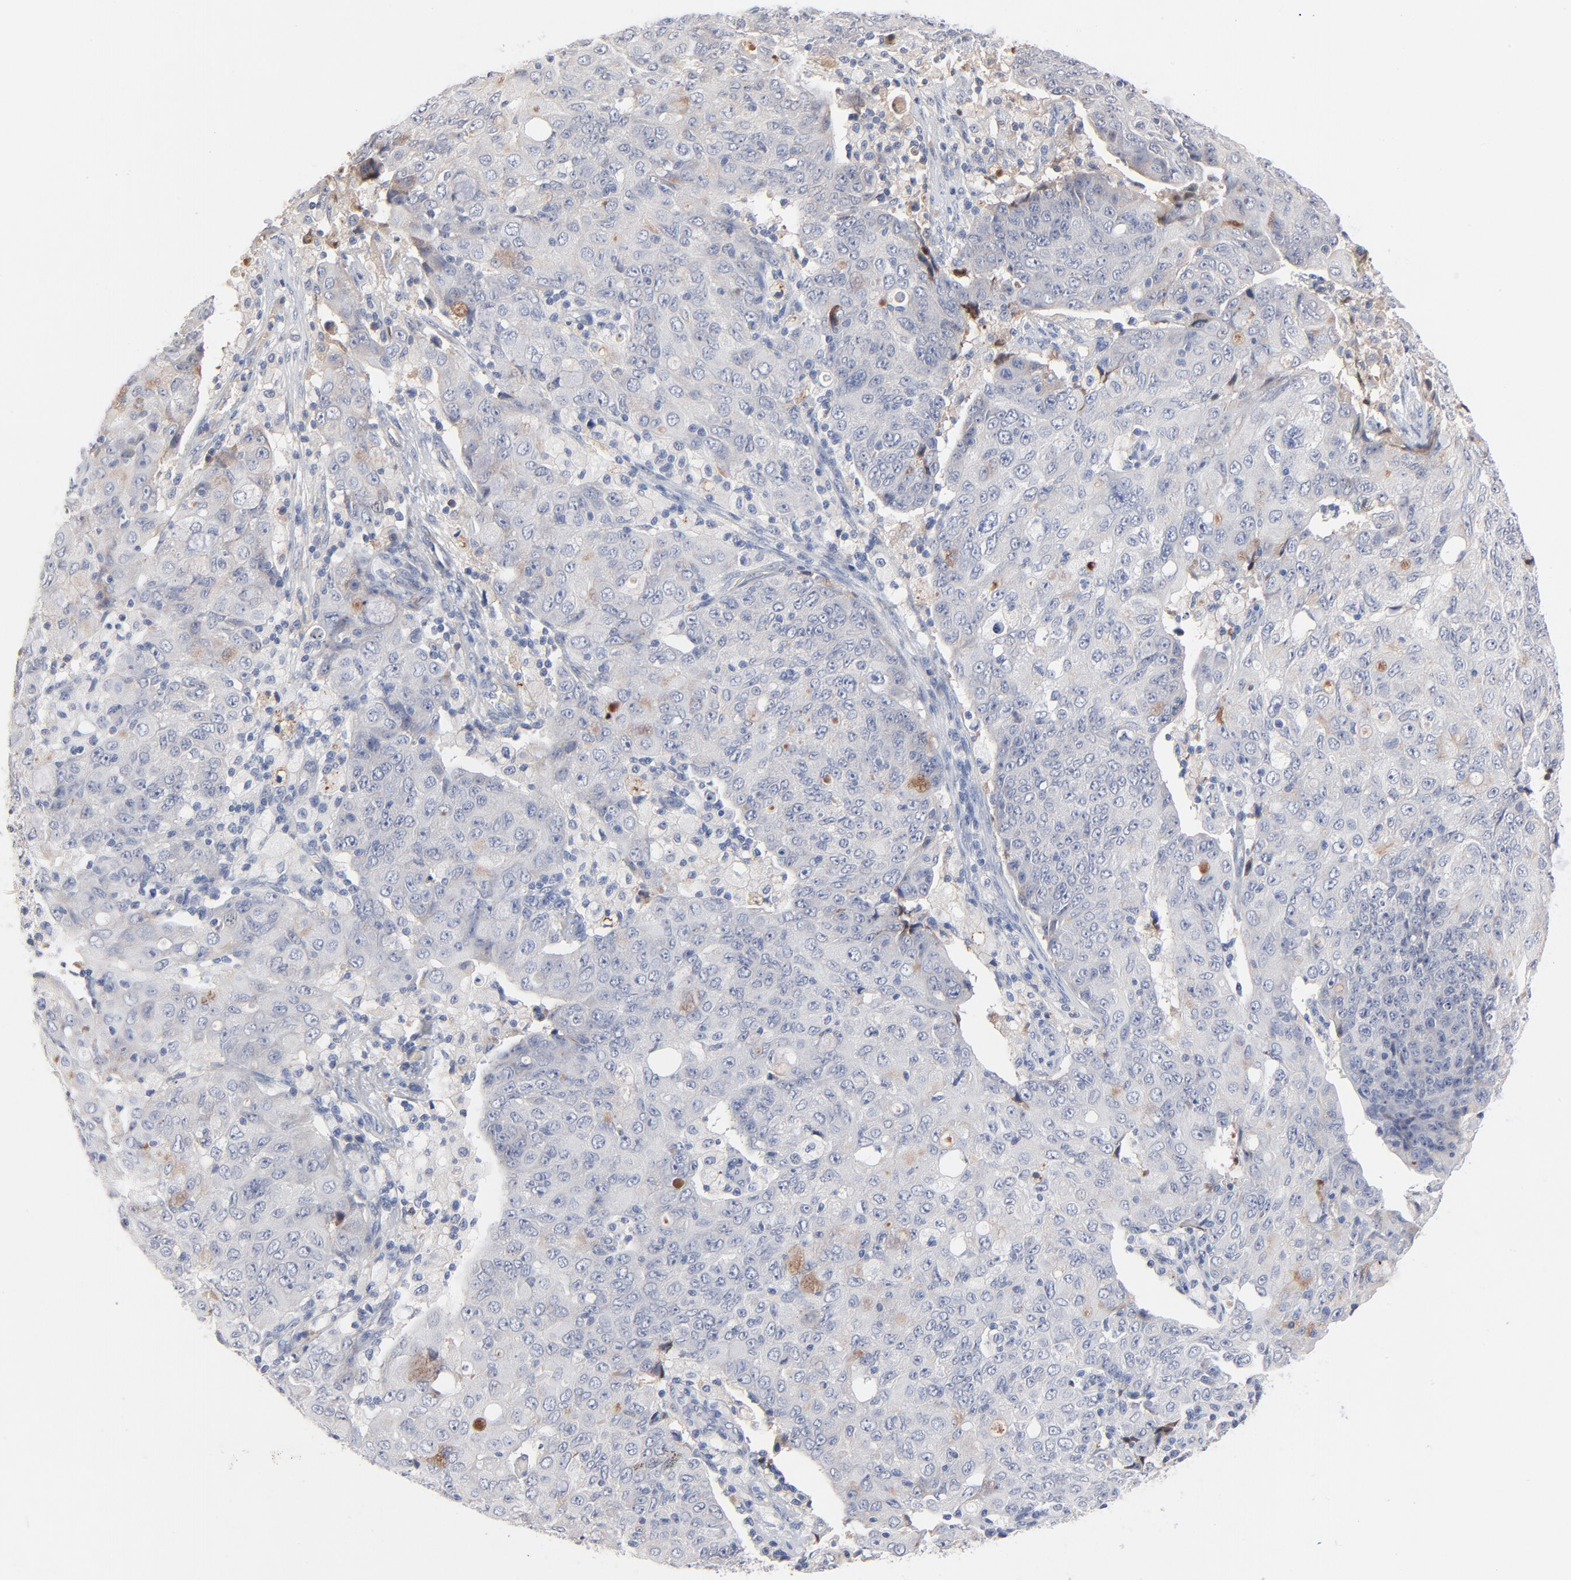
{"staining": {"intensity": "negative", "quantity": "none", "location": "none"}, "tissue": "ovarian cancer", "cell_type": "Tumor cells", "image_type": "cancer", "snomed": [{"axis": "morphology", "description": "Carcinoma, endometroid"}, {"axis": "topography", "description": "Ovary"}], "caption": "Tumor cells are negative for brown protein staining in ovarian endometroid carcinoma. (Stains: DAB immunohistochemistry (IHC) with hematoxylin counter stain, Microscopy: brightfield microscopy at high magnification).", "gene": "SERPINA4", "patient": {"sex": "female", "age": 42}}